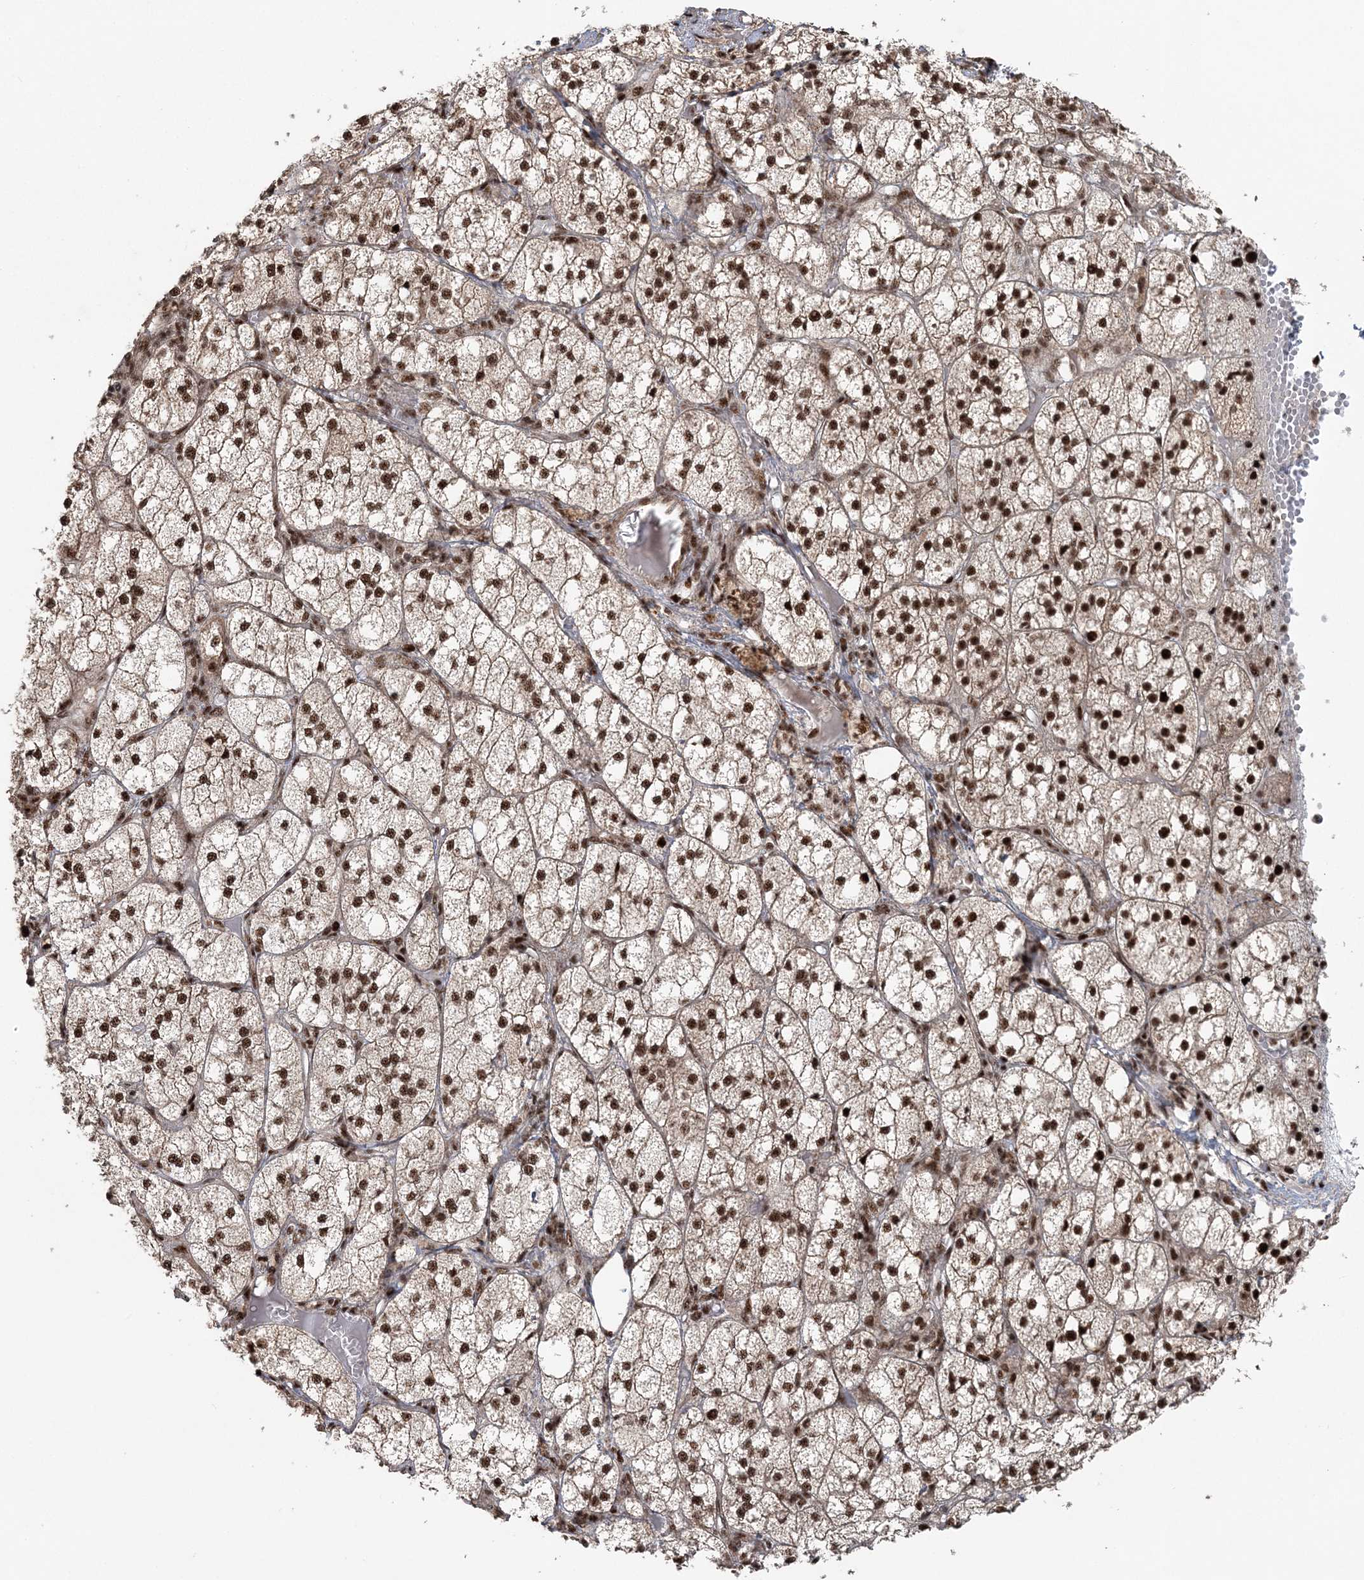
{"staining": {"intensity": "strong", "quantity": ">75%", "location": "nuclear"}, "tissue": "adrenal gland", "cell_type": "Glandular cells", "image_type": "normal", "snomed": [{"axis": "morphology", "description": "Normal tissue, NOS"}, {"axis": "topography", "description": "Adrenal gland"}], "caption": "Strong nuclear expression for a protein is appreciated in approximately >75% of glandular cells of benign adrenal gland using immunohistochemistry (IHC).", "gene": "EXOSC8", "patient": {"sex": "female", "age": 61}}